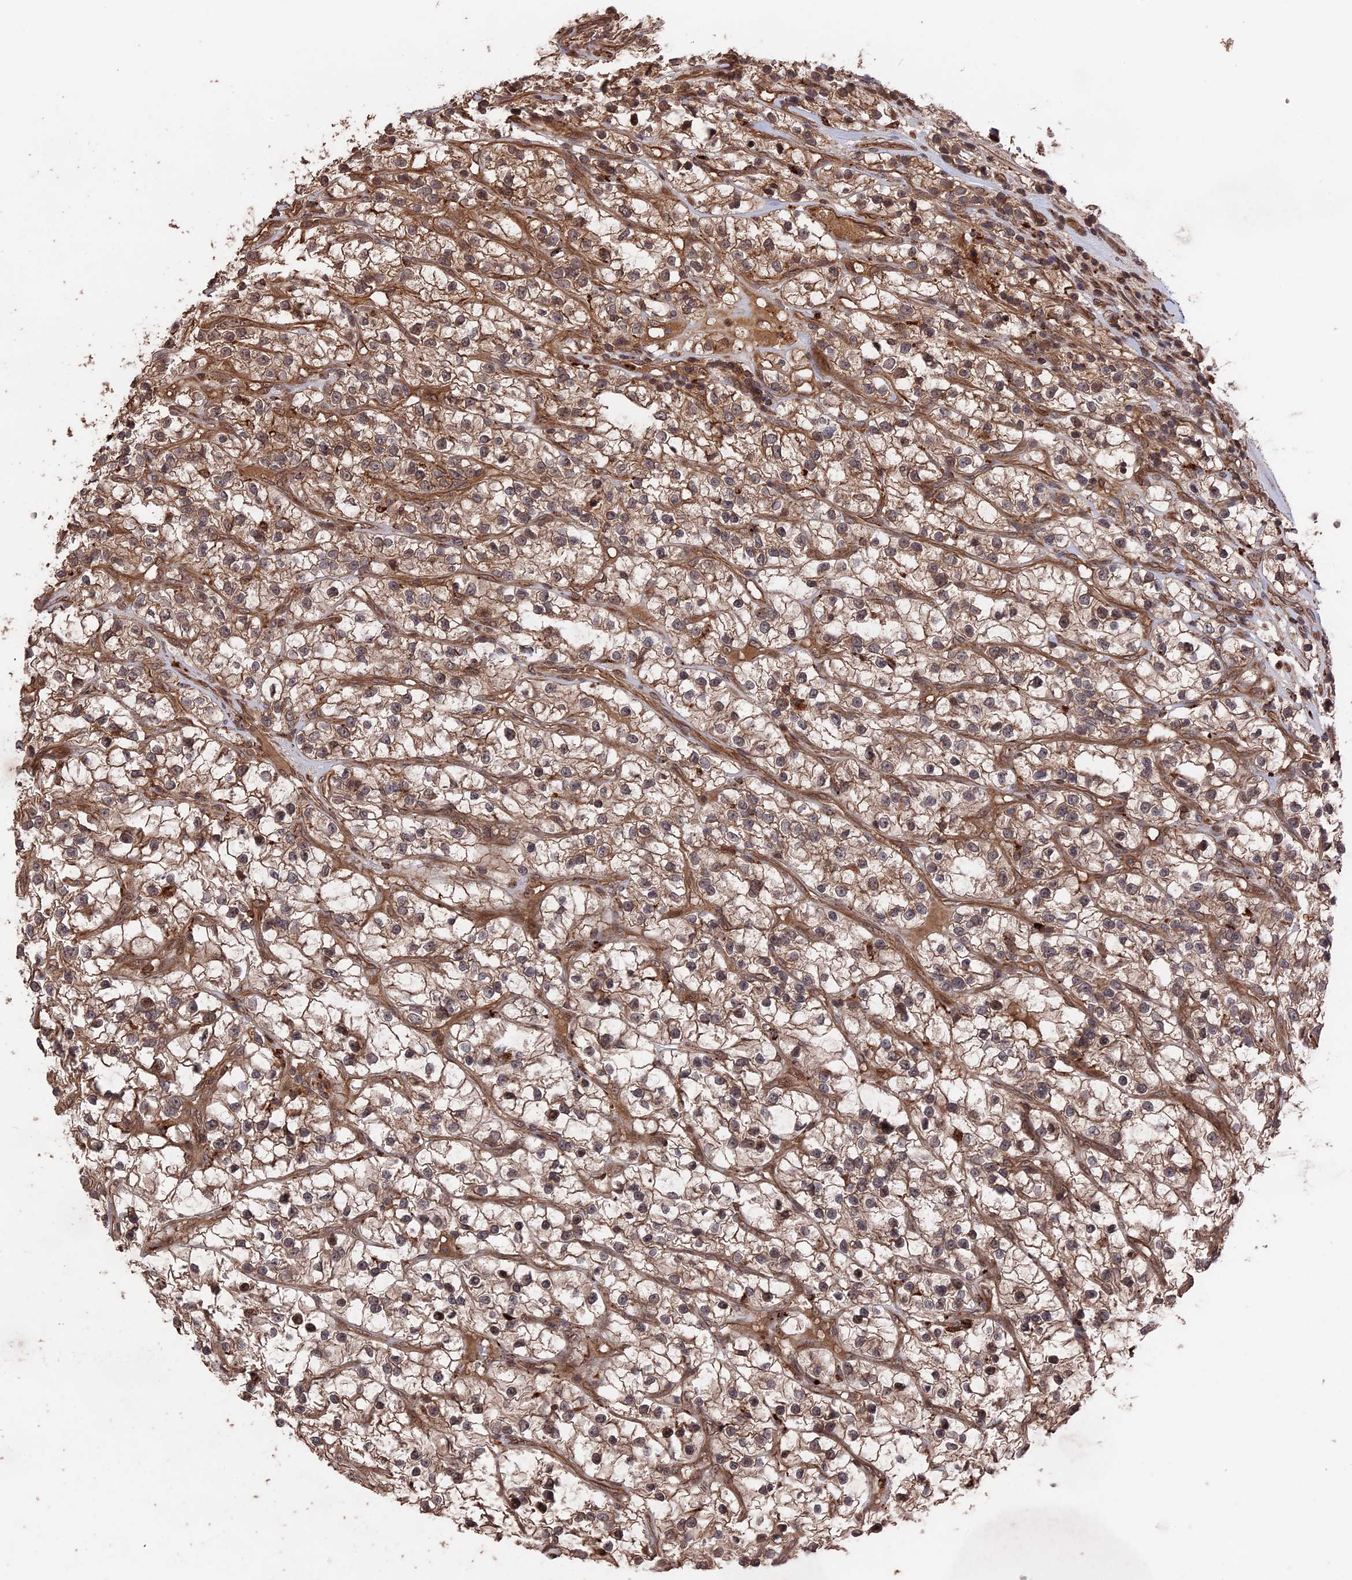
{"staining": {"intensity": "moderate", "quantity": ">75%", "location": "cytoplasmic/membranous"}, "tissue": "renal cancer", "cell_type": "Tumor cells", "image_type": "cancer", "snomed": [{"axis": "morphology", "description": "Adenocarcinoma, NOS"}, {"axis": "topography", "description": "Kidney"}], "caption": "An immunohistochemistry (IHC) image of tumor tissue is shown. Protein staining in brown highlights moderate cytoplasmic/membranous positivity in renal cancer (adenocarcinoma) within tumor cells.", "gene": "TELO2", "patient": {"sex": "female", "age": 57}}